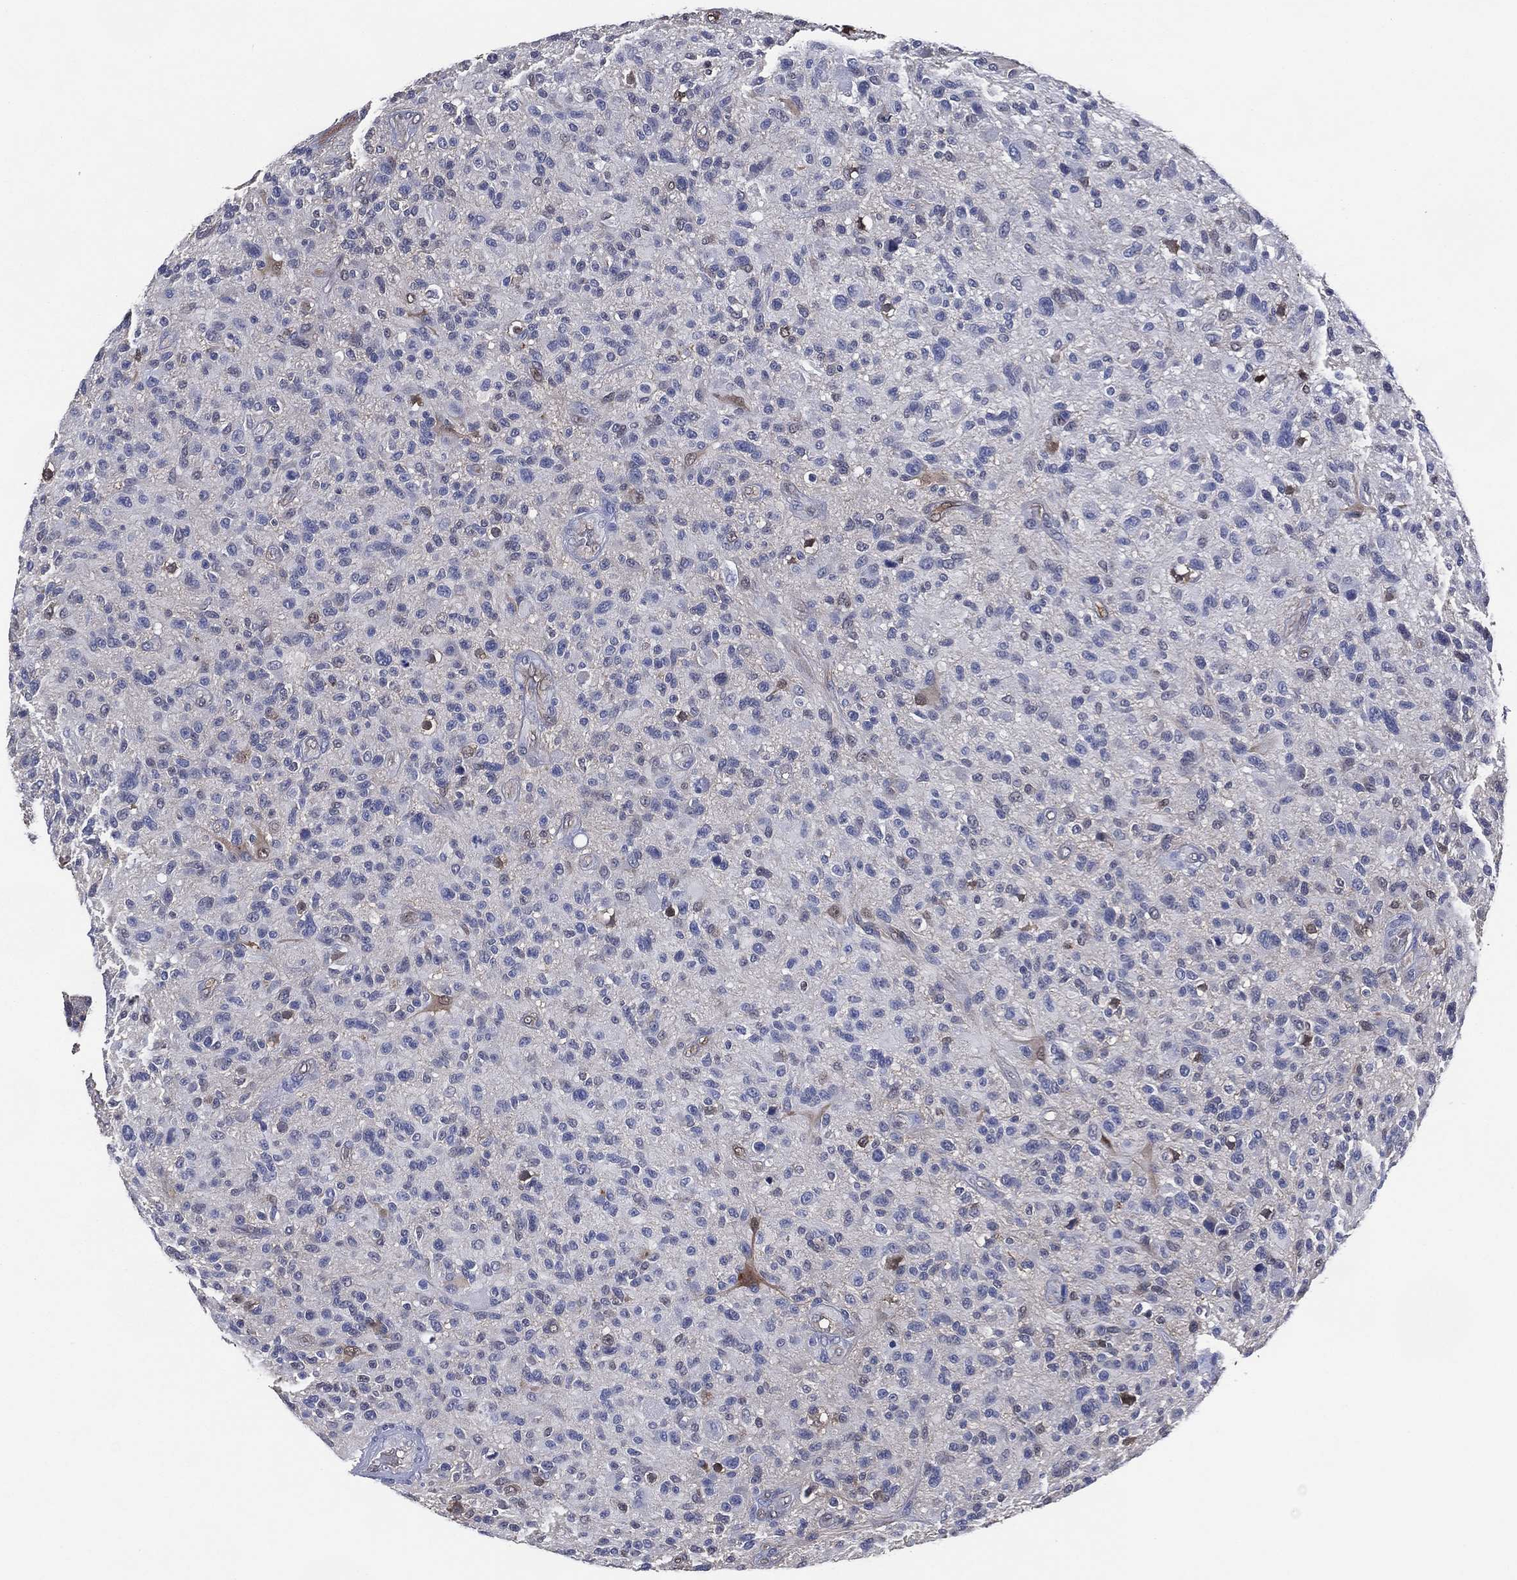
{"staining": {"intensity": "negative", "quantity": "none", "location": "none"}, "tissue": "glioma", "cell_type": "Tumor cells", "image_type": "cancer", "snomed": [{"axis": "morphology", "description": "Glioma, malignant, High grade"}, {"axis": "topography", "description": "Brain"}], "caption": "The image exhibits no significant positivity in tumor cells of glioma.", "gene": "AK1", "patient": {"sex": "male", "age": 47}}